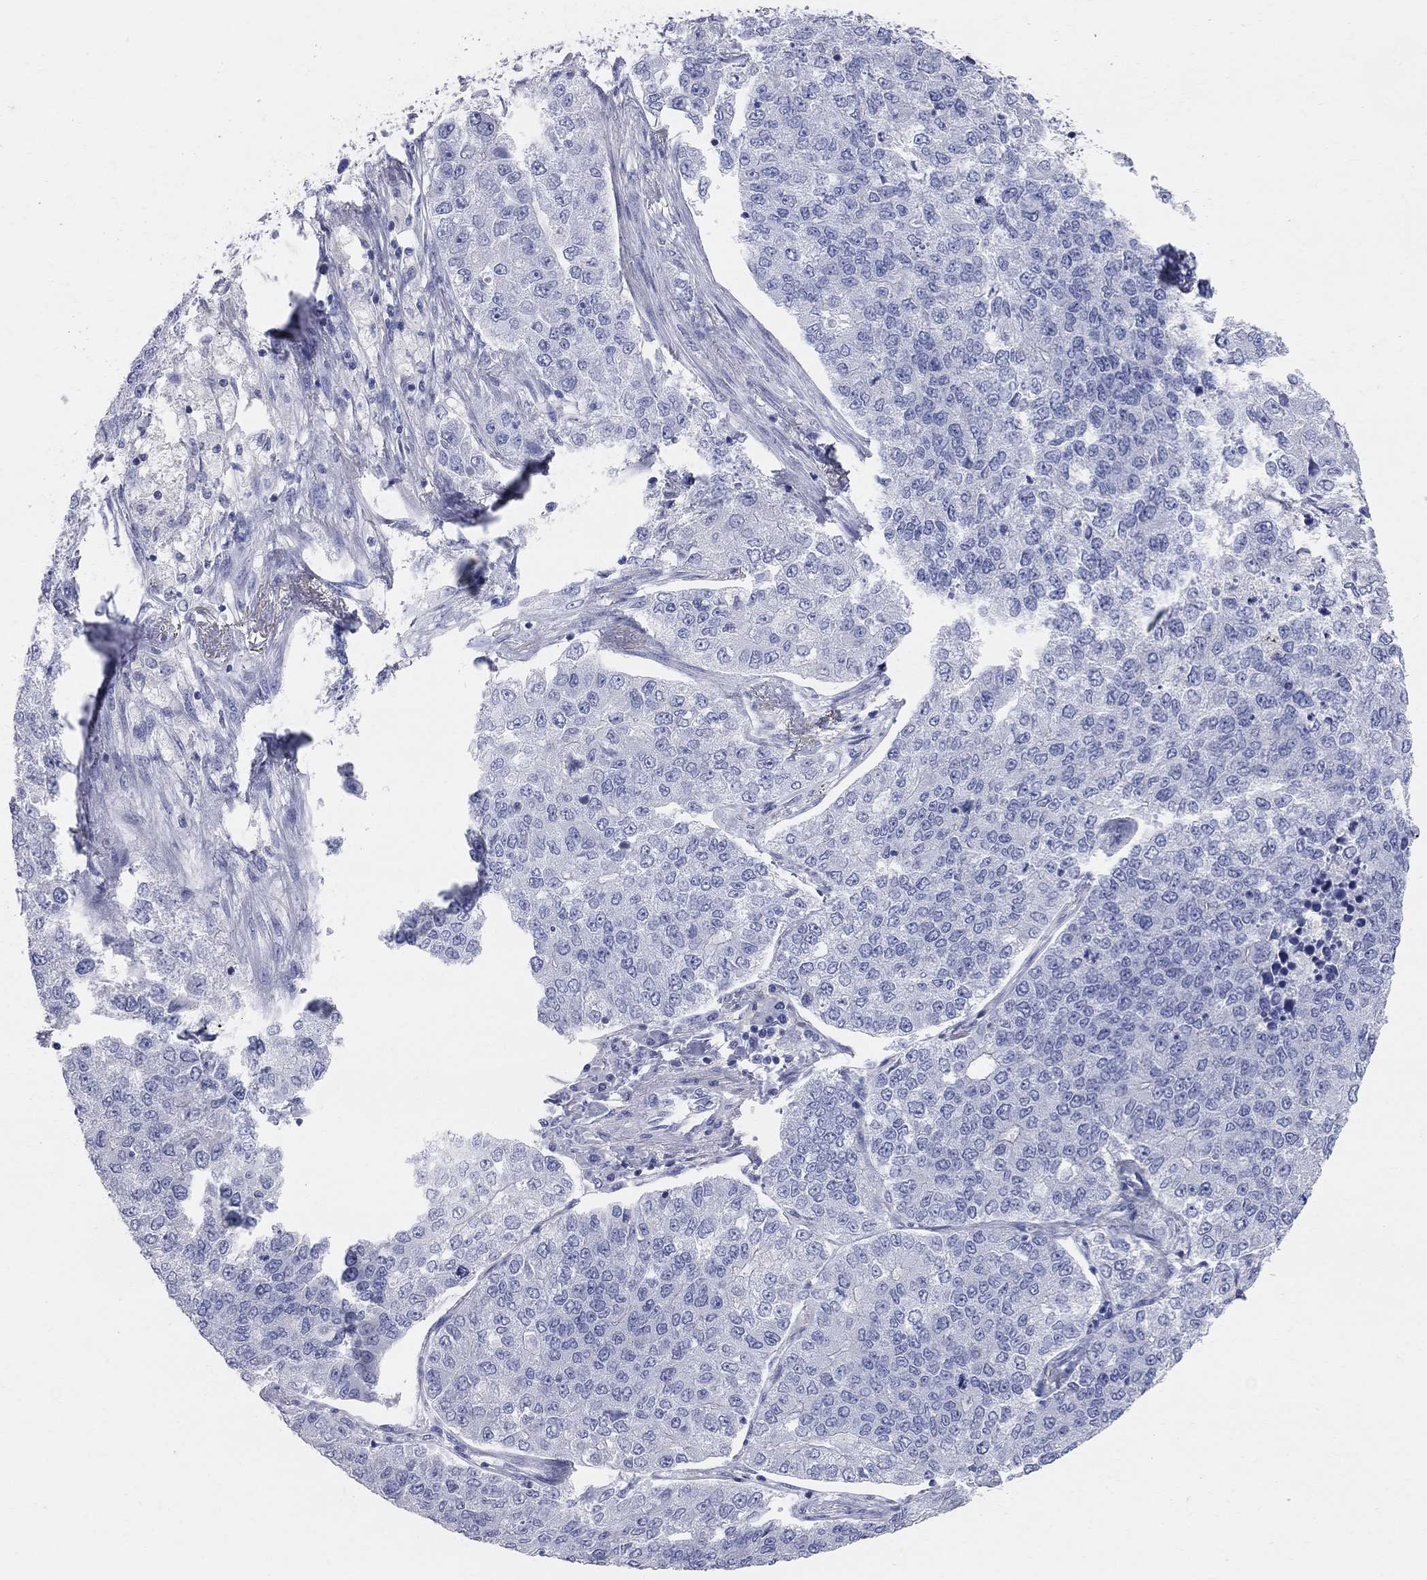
{"staining": {"intensity": "negative", "quantity": "none", "location": "none"}, "tissue": "lung cancer", "cell_type": "Tumor cells", "image_type": "cancer", "snomed": [{"axis": "morphology", "description": "Adenocarcinoma, NOS"}, {"axis": "topography", "description": "Lung"}], "caption": "This is an immunohistochemistry (IHC) photomicrograph of lung cancer (adenocarcinoma). There is no expression in tumor cells.", "gene": "AOX1", "patient": {"sex": "male", "age": 49}}